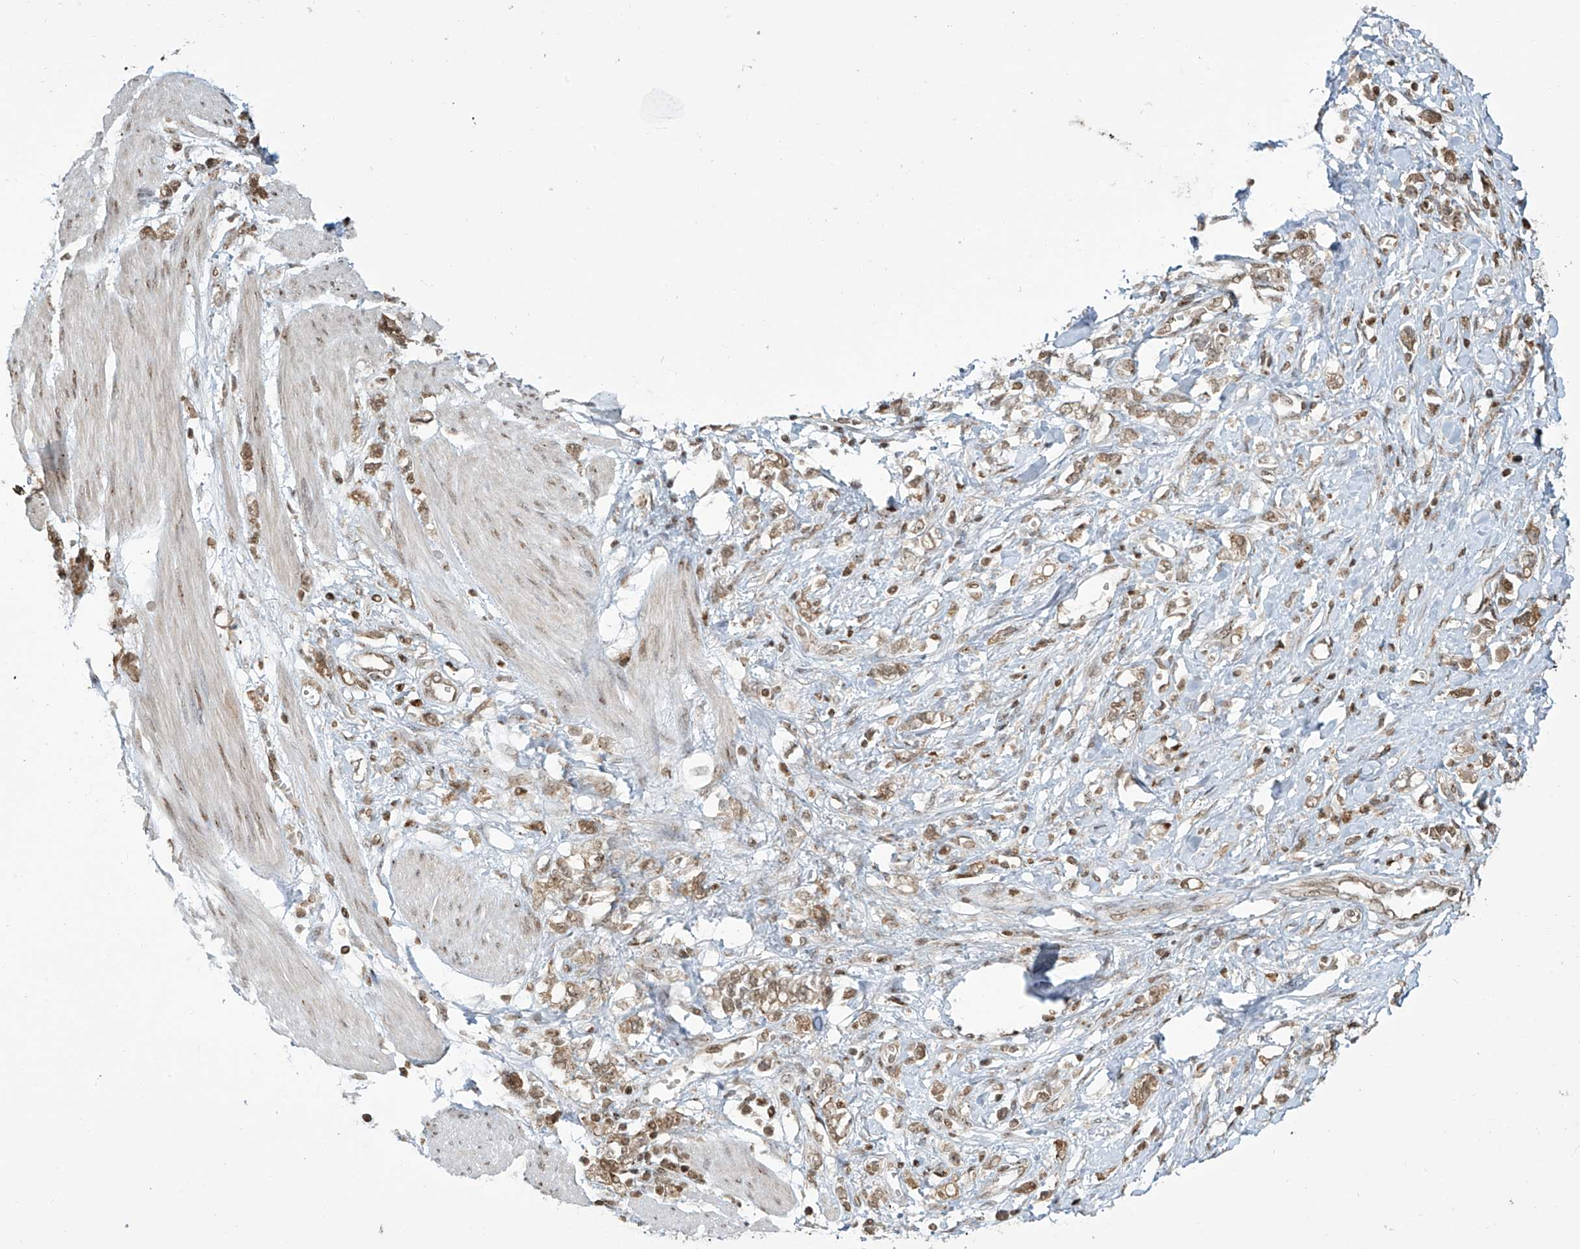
{"staining": {"intensity": "moderate", "quantity": ">75%", "location": "cytoplasmic/membranous"}, "tissue": "stomach cancer", "cell_type": "Tumor cells", "image_type": "cancer", "snomed": [{"axis": "morphology", "description": "Adenocarcinoma, NOS"}, {"axis": "topography", "description": "Stomach"}], "caption": "Protein staining by immunohistochemistry demonstrates moderate cytoplasmic/membranous expression in about >75% of tumor cells in stomach cancer (adenocarcinoma). (Stains: DAB (3,3'-diaminobenzidine) in brown, nuclei in blue, Microscopy: brightfield microscopy at high magnification).", "gene": "VMP1", "patient": {"sex": "female", "age": 76}}